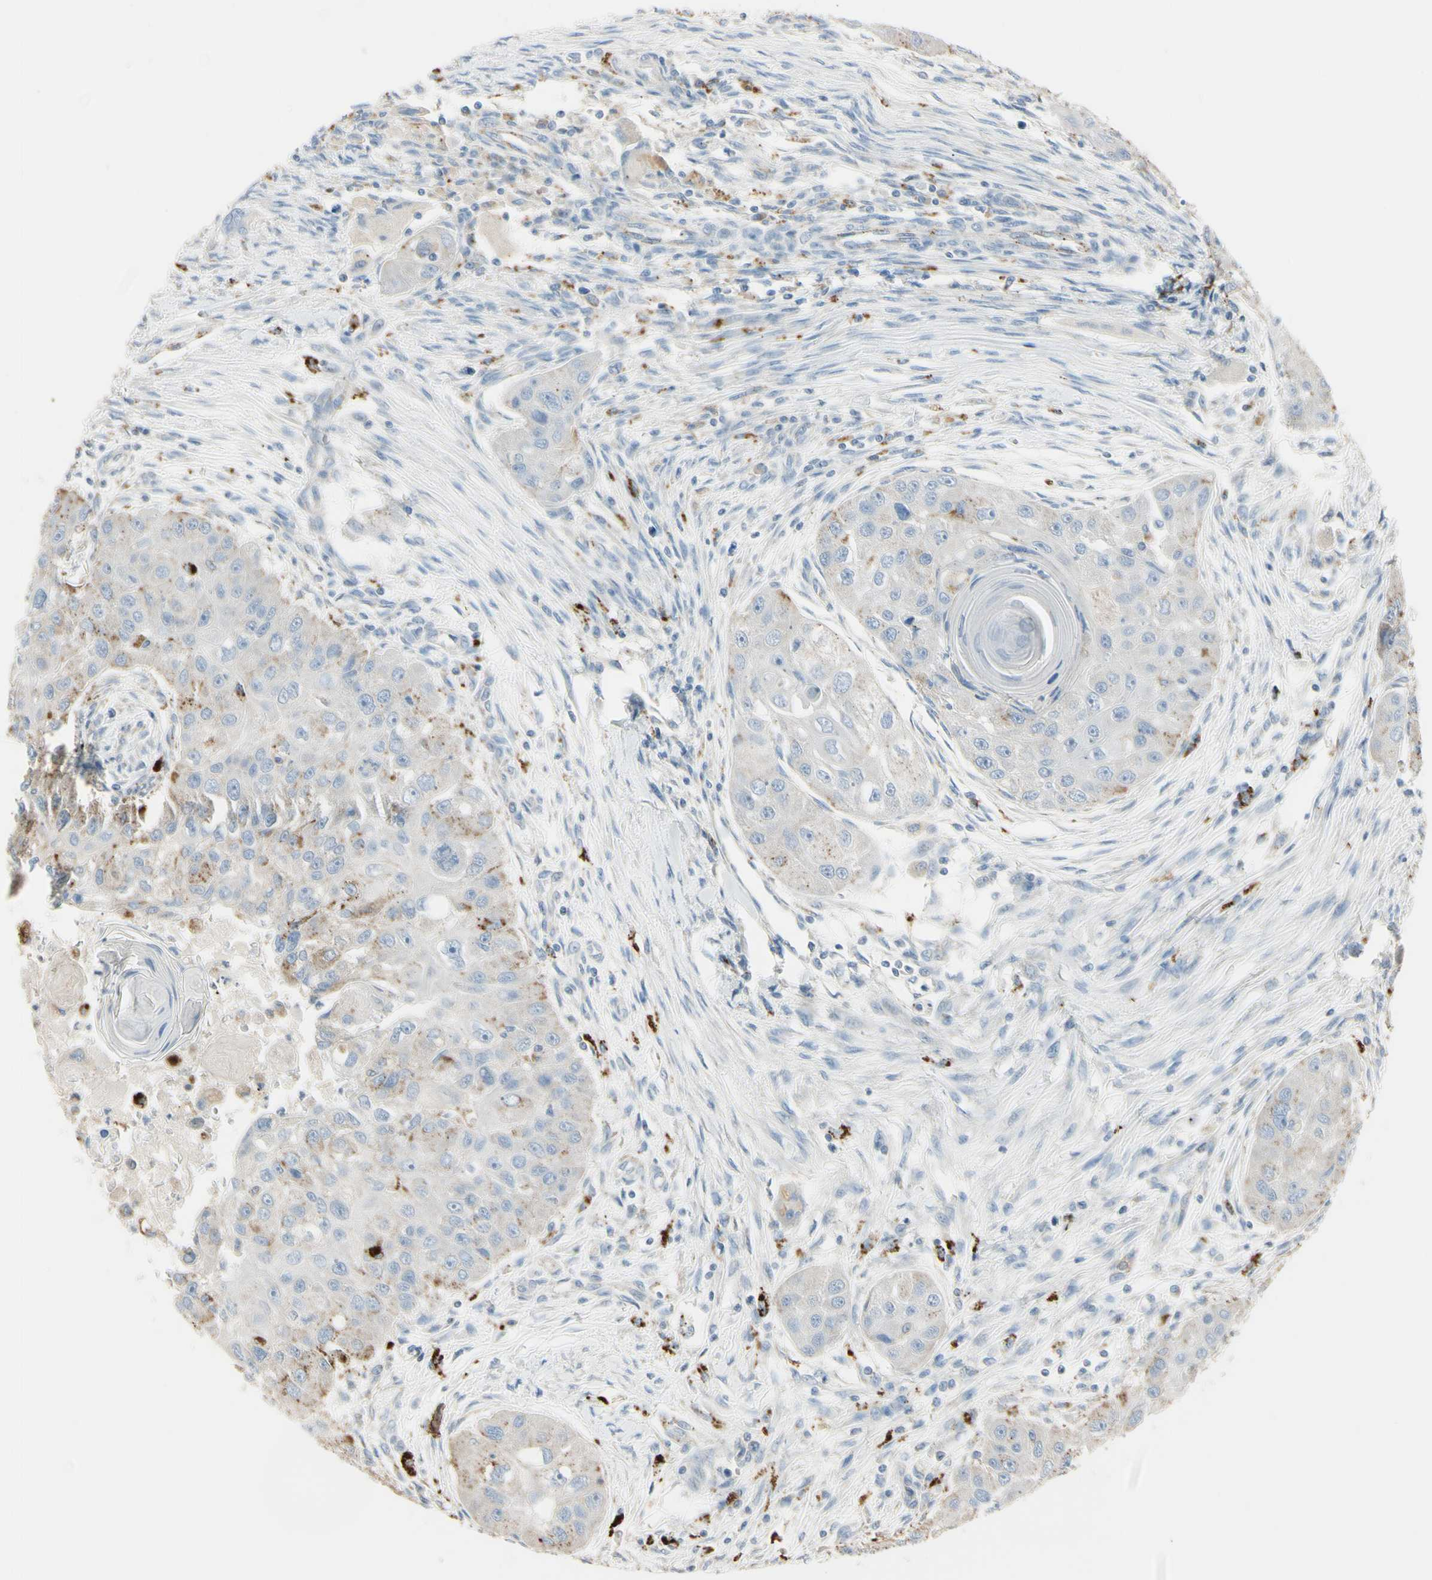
{"staining": {"intensity": "weak", "quantity": "25%-75%", "location": "cytoplasmic/membranous"}, "tissue": "head and neck cancer", "cell_type": "Tumor cells", "image_type": "cancer", "snomed": [{"axis": "morphology", "description": "Normal tissue, NOS"}, {"axis": "morphology", "description": "Squamous cell carcinoma, NOS"}, {"axis": "topography", "description": "Skeletal muscle"}, {"axis": "topography", "description": "Head-Neck"}], "caption": "Human head and neck cancer stained with a brown dye demonstrates weak cytoplasmic/membranous positive expression in approximately 25%-75% of tumor cells.", "gene": "ANGPTL1", "patient": {"sex": "male", "age": 51}}